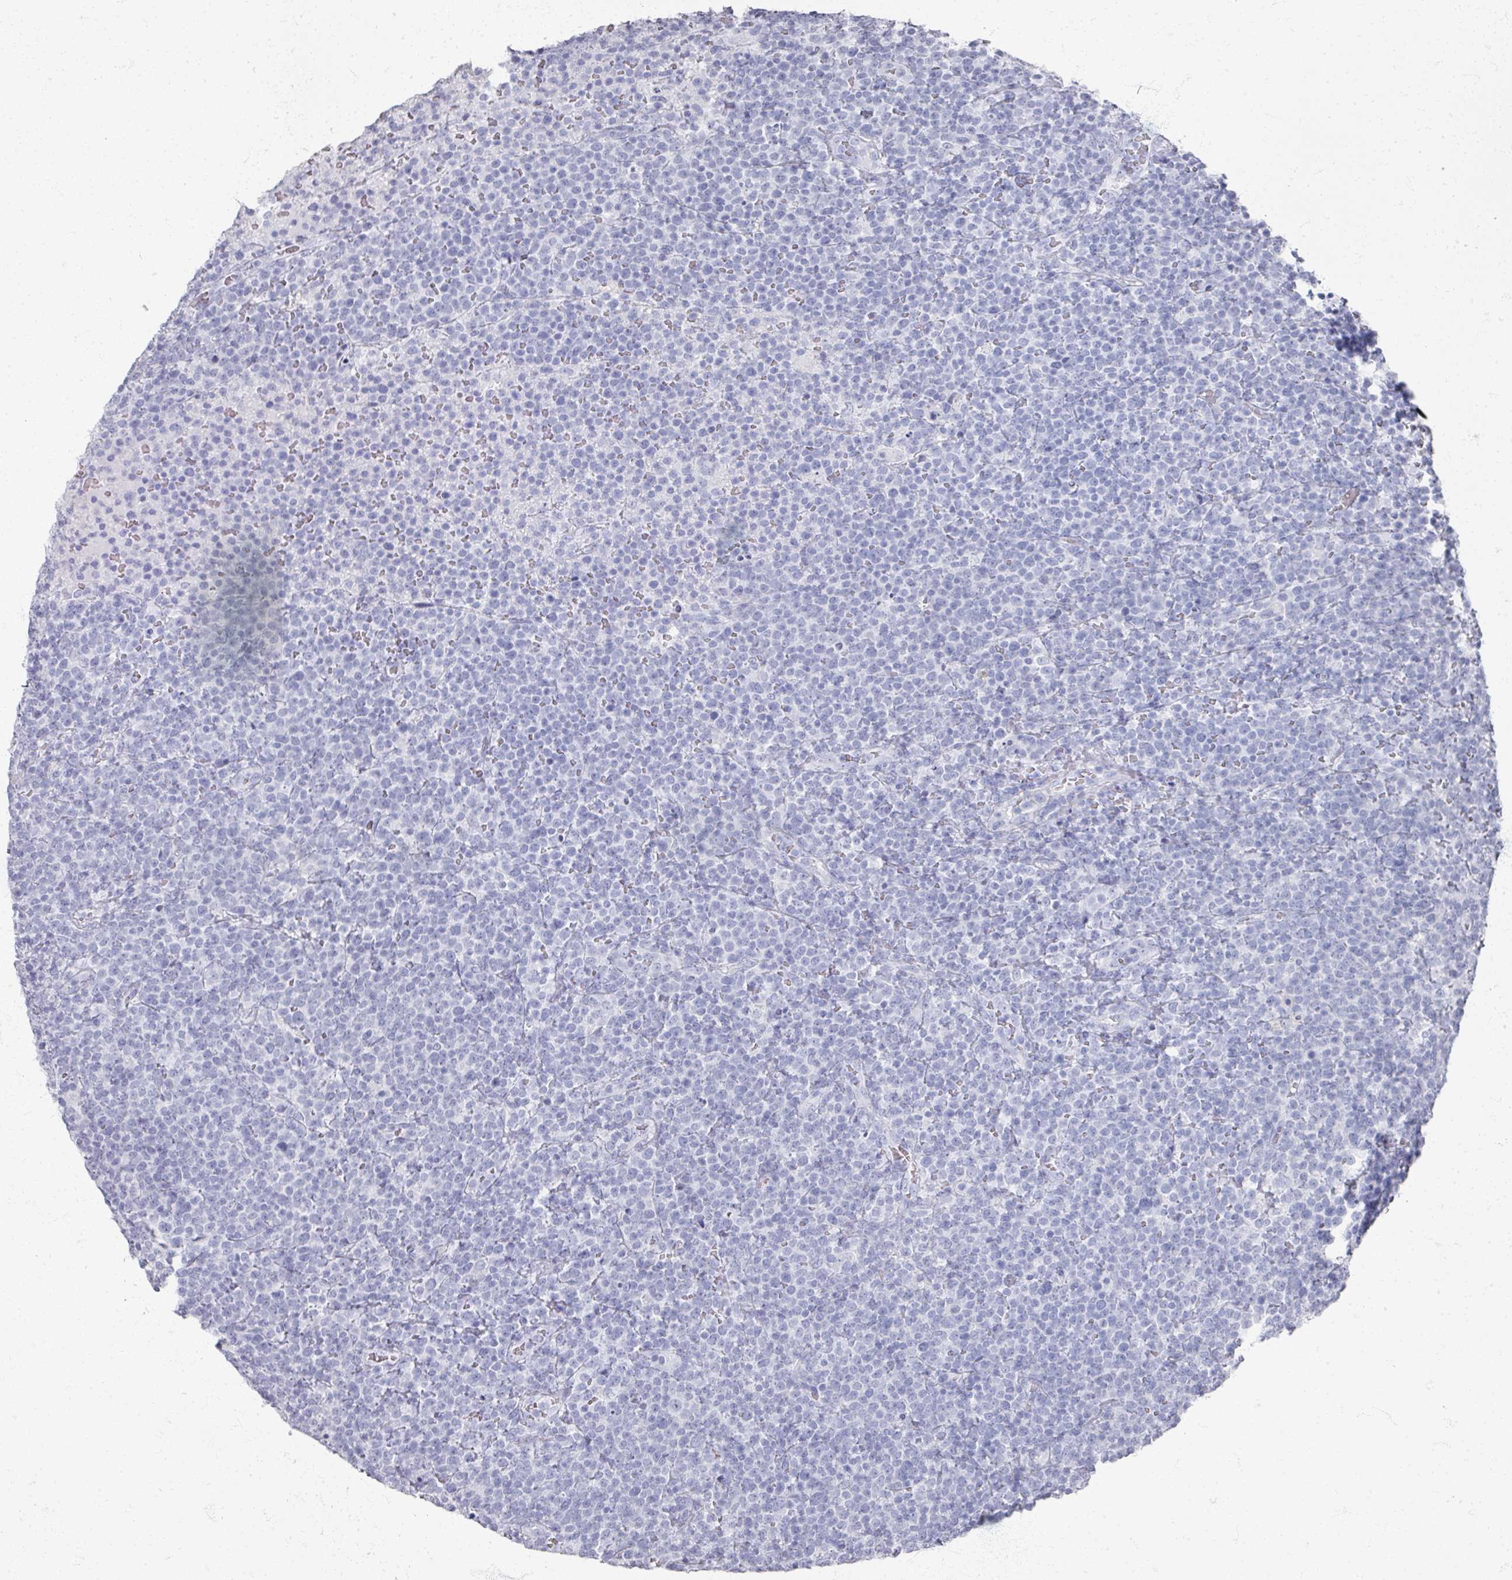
{"staining": {"intensity": "negative", "quantity": "none", "location": "none"}, "tissue": "lymphoma", "cell_type": "Tumor cells", "image_type": "cancer", "snomed": [{"axis": "morphology", "description": "Malignant lymphoma, non-Hodgkin's type, High grade"}, {"axis": "topography", "description": "Lymph node"}], "caption": "Histopathology image shows no protein expression in tumor cells of malignant lymphoma, non-Hodgkin's type (high-grade) tissue.", "gene": "PSKH1", "patient": {"sex": "male", "age": 61}}